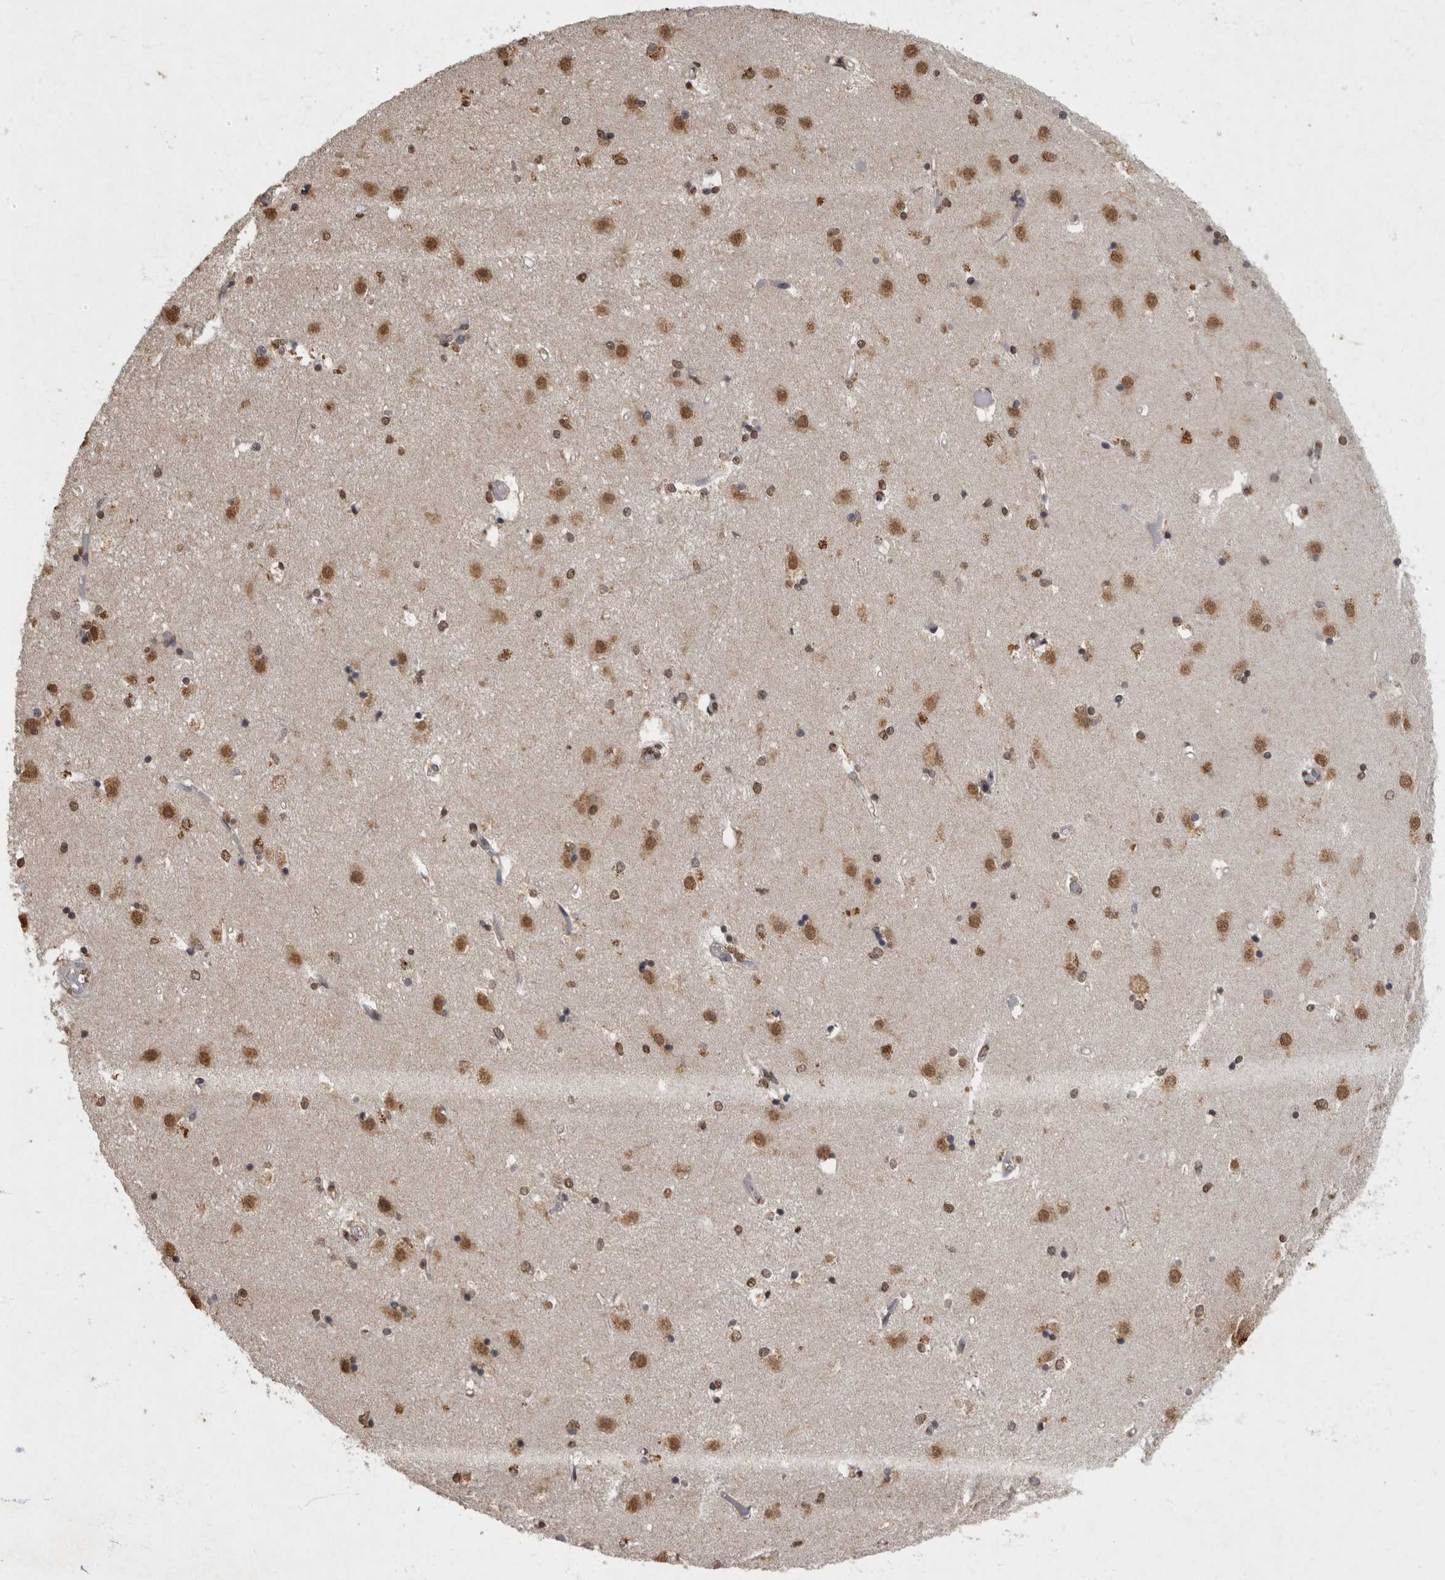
{"staining": {"intensity": "moderate", "quantity": ">75%", "location": "nuclear"}, "tissue": "caudate", "cell_type": "Glial cells", "image_type": "normal", "snomed": [{"axis": "morphology", "description": "Normal tissue, NOS"}, {"axis": "topography", "description": "Lateral ventricle wall"}], "caption": "Immunohistochemistry (IHC) (DAB (3,3'-diaminobenzidine)) staining of unremarkable human caudate exhibits moderate nuclear protein positivity in approximately >75% of glial cells. Immunohistochemistry stains the protein of interest in brown and the nuclei are stained blue.", "gene": "NBL1", "patient": {"sex": "male", "age": 45}}